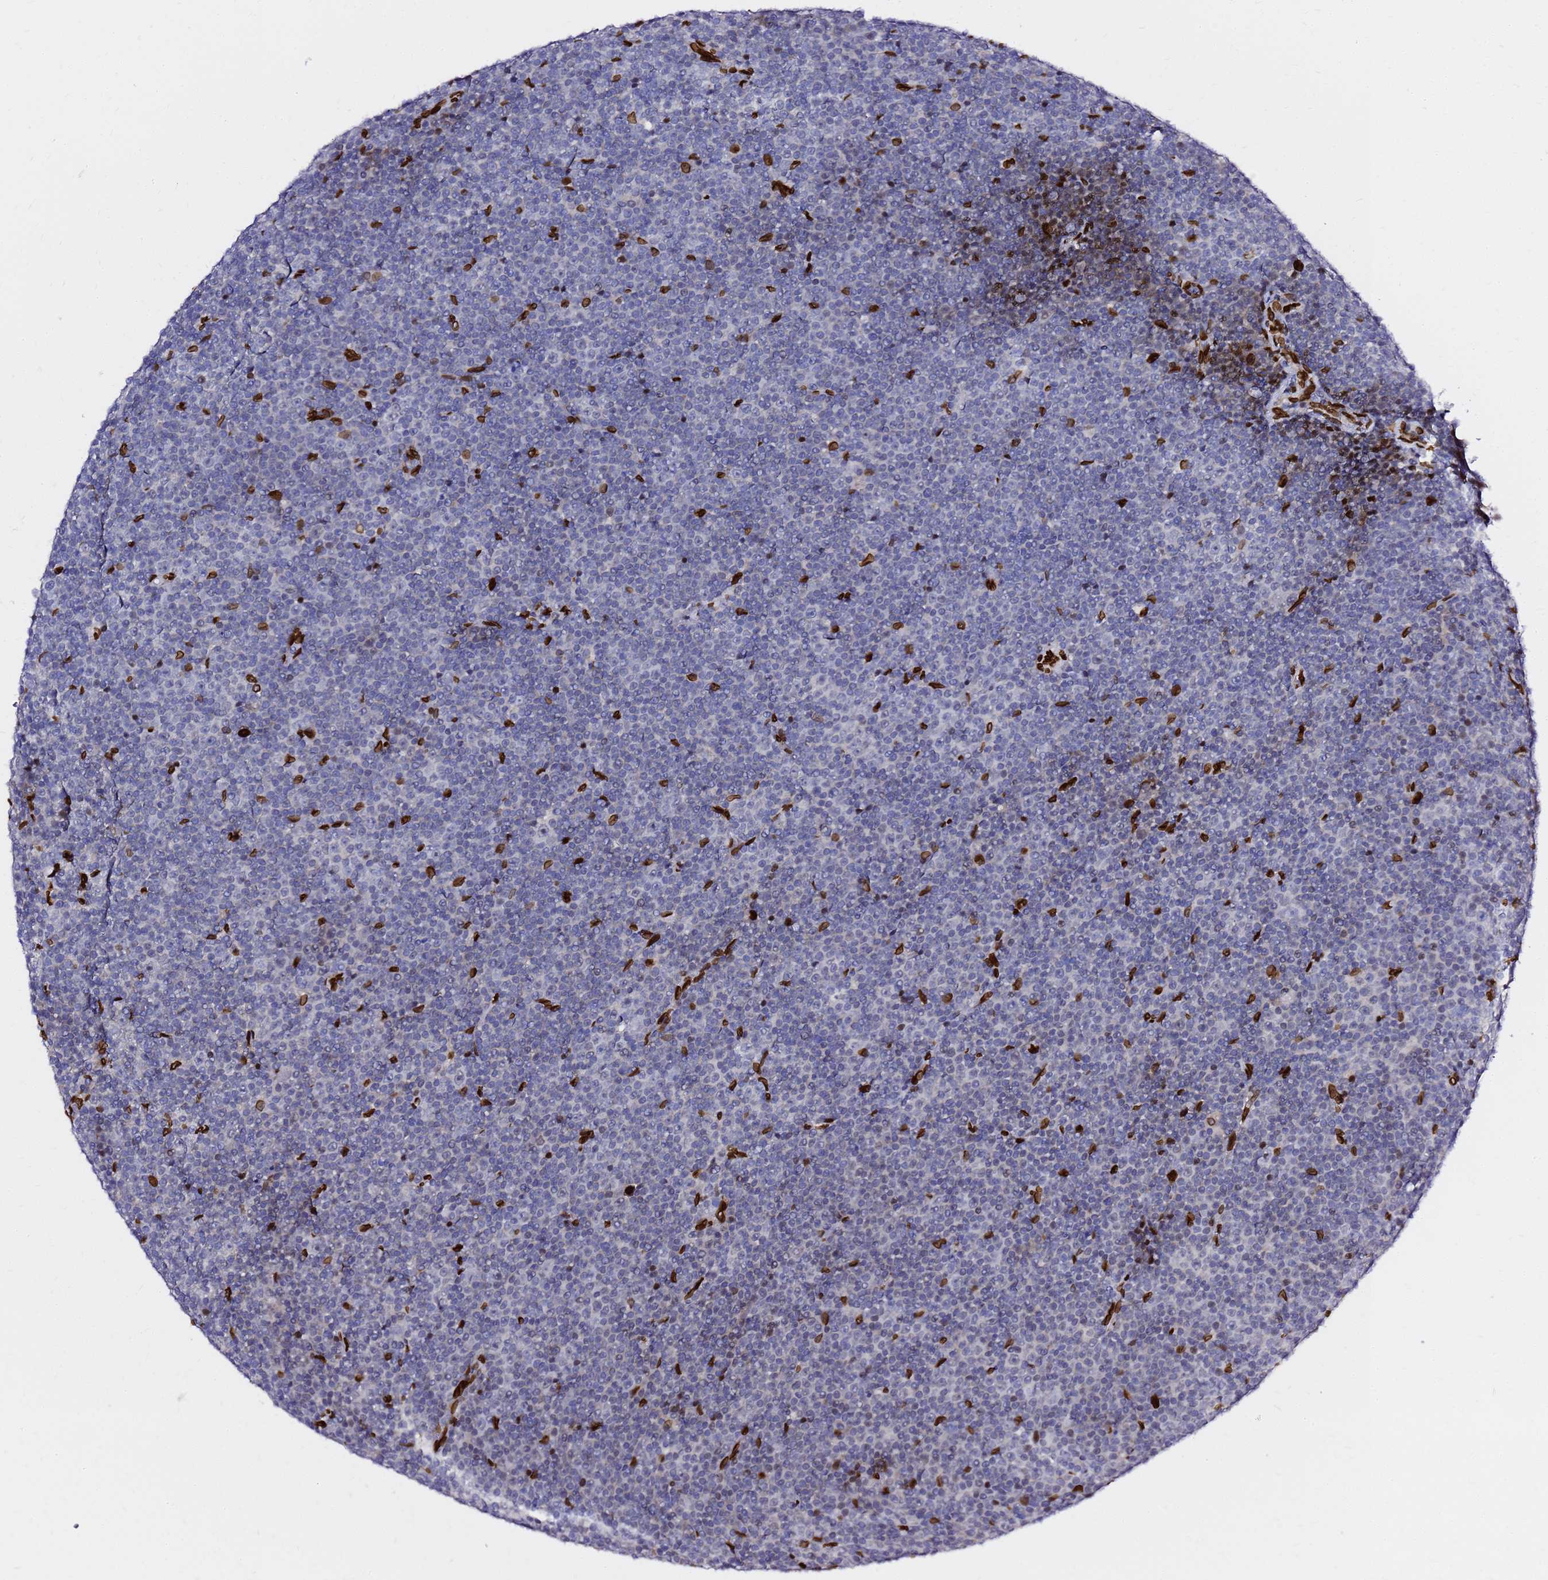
{"staining": {"intensity": "negative", "quantity": "none", "location": "none"}, "tissue": "lymphoma", "cell_type": "Tumor cells", "image_type": "cancer", "snomed": [{"axis": "morphology", "description": "Malignant lymphoma, non-Hodgkin's type, Low grade"}, {"axis": "topography", "description": "Lymph node"}], "caption": "Image shows no protein positivity in tumor cells of low-grade malignant lymphoma, non-Hodgkin's type tissue.", "gene": "C6orf141", "patient": {"sex": "female", "age": 67}}